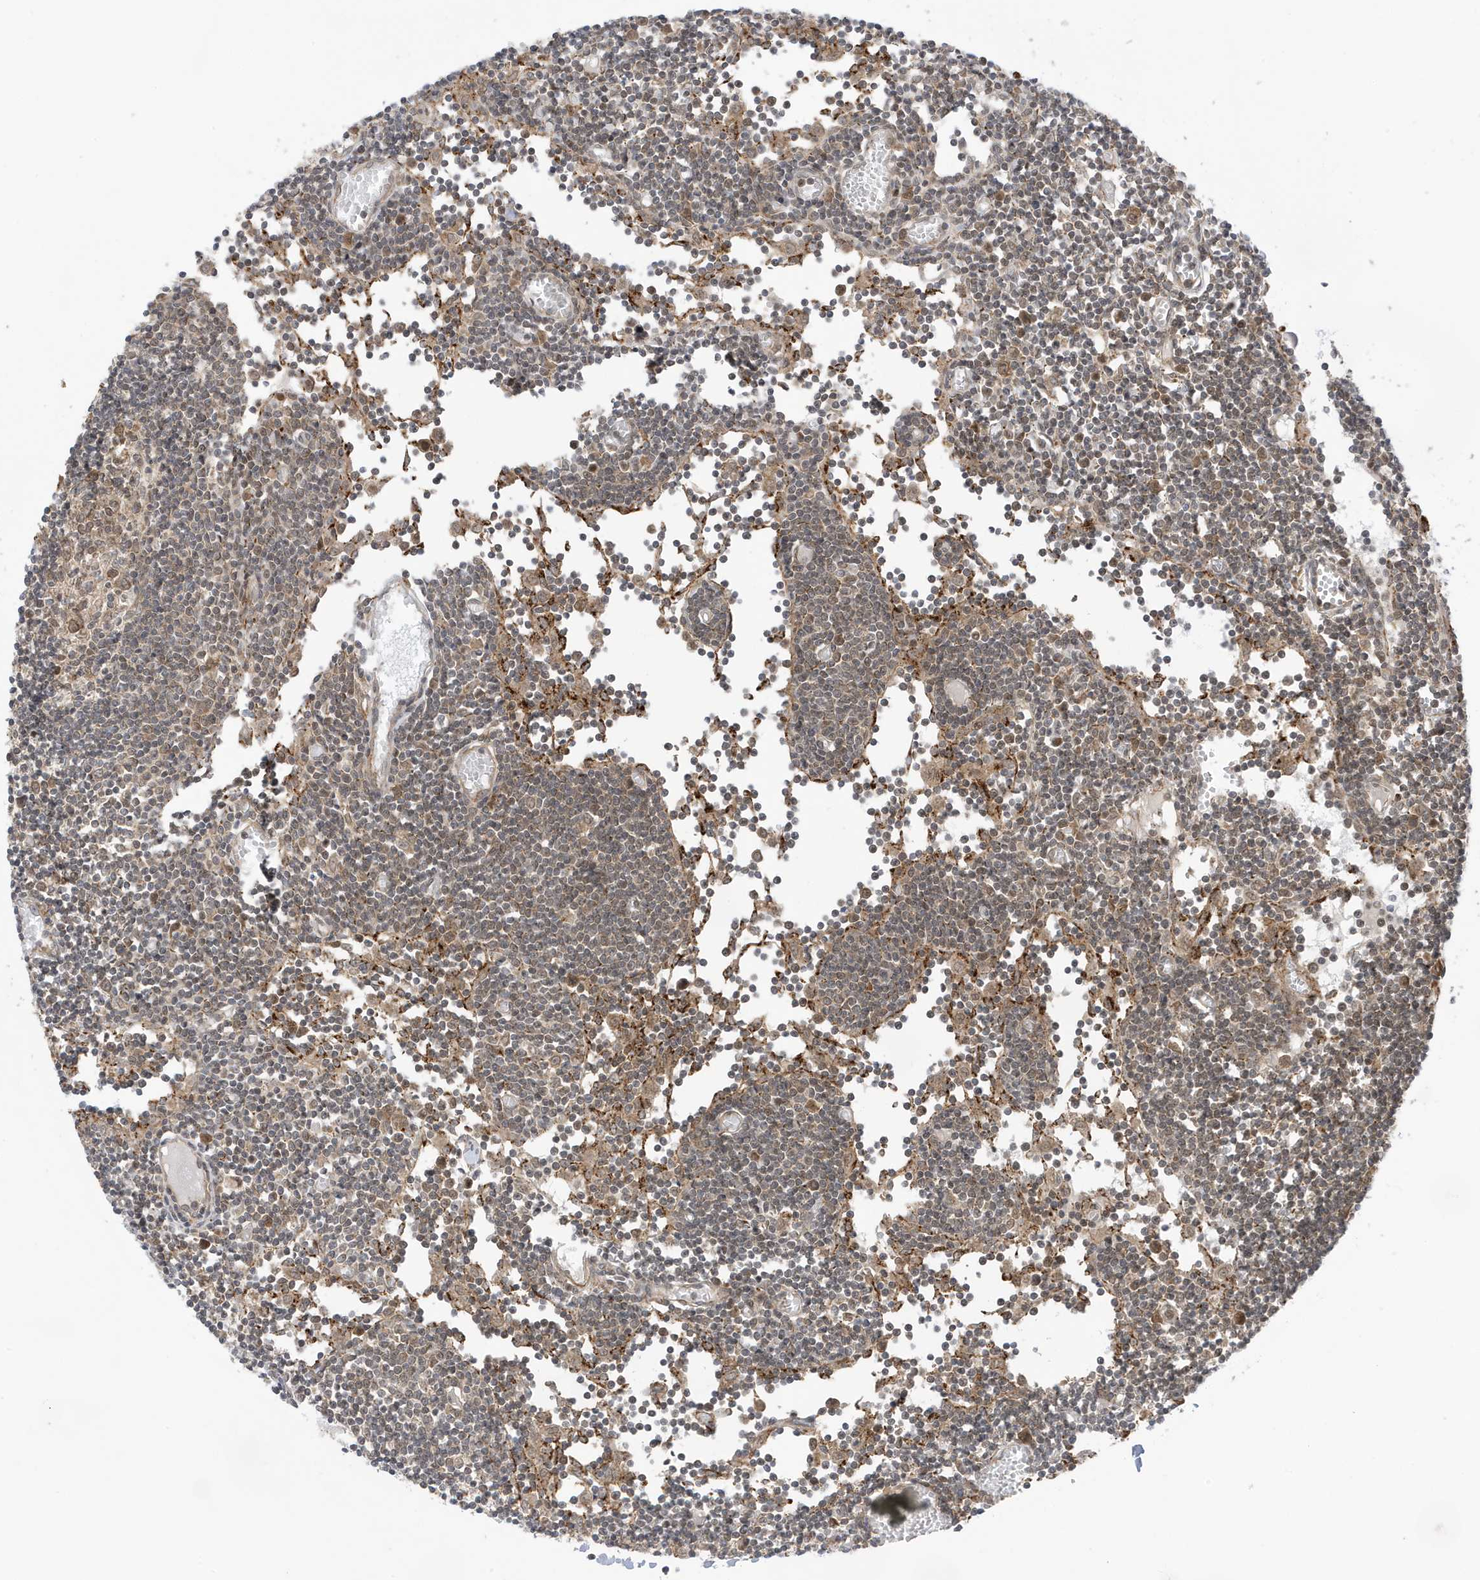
{"staining": {"intensity": "moderate", "quantity": ">75%", "location": "cytoplasmic/membranous"}, "tissue": "lymph node", "cell_type": "Germinal center cells", "image_type": "normal", "snomed": [{"axis": "morphology", "description": "Normal tissue, NOS"}, {"axis": "topography", "description": "Lymph node"}], "caption": "Immunohistochemistry (IHC) (DAB (3,3'-diaminobenzidine)) staining of normal human lymph node exhibits moderate cytoplasmic/membranous protein positivity in approximately >75% of germinal center cells.", "gene": "DHX36", "patient": {"sex": "female", "age": 11}}